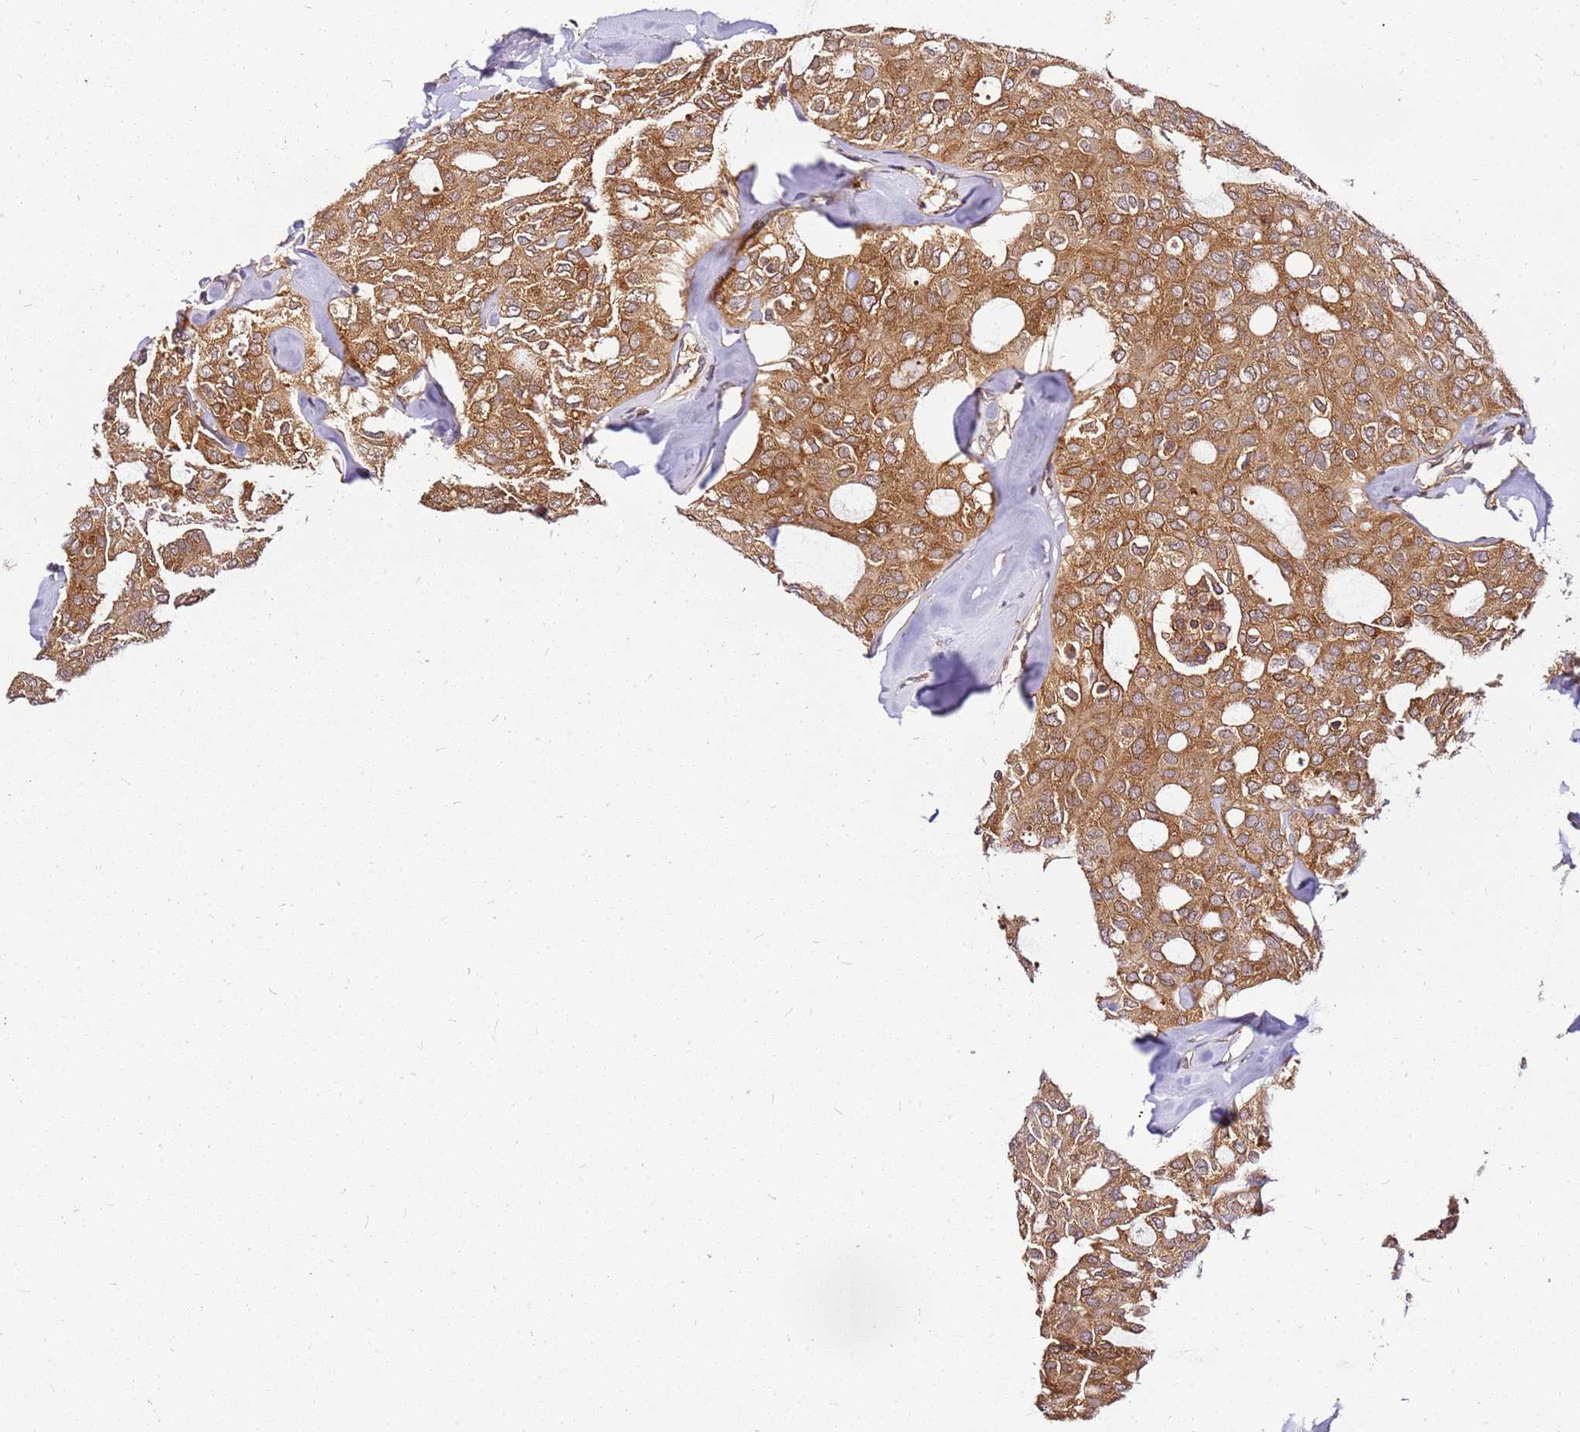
{"staining": {"intensity": "moderate", "quantity": ">75%", "location": "cytoplasmic/membranous"}, "tissue": "thyroid cancer", "cell_type": "Tumor cells", "image_type": "cancer", "snomed": [{"axis": "morphology", "description": "Follicular adenoma carcinoma, NOS"}, {"axis": "topography", "description": "Thyroid gland"}], "caption": "There is medium levels of moderate cytoplasmic/membranous positivity in tumor cells of thyroid follicular adenoma carcinoma, as demonstrated by immunohistochemical staining (brown color).", "gene": "PIH1D1", "patient": {"sex": "male", "age": 75}}